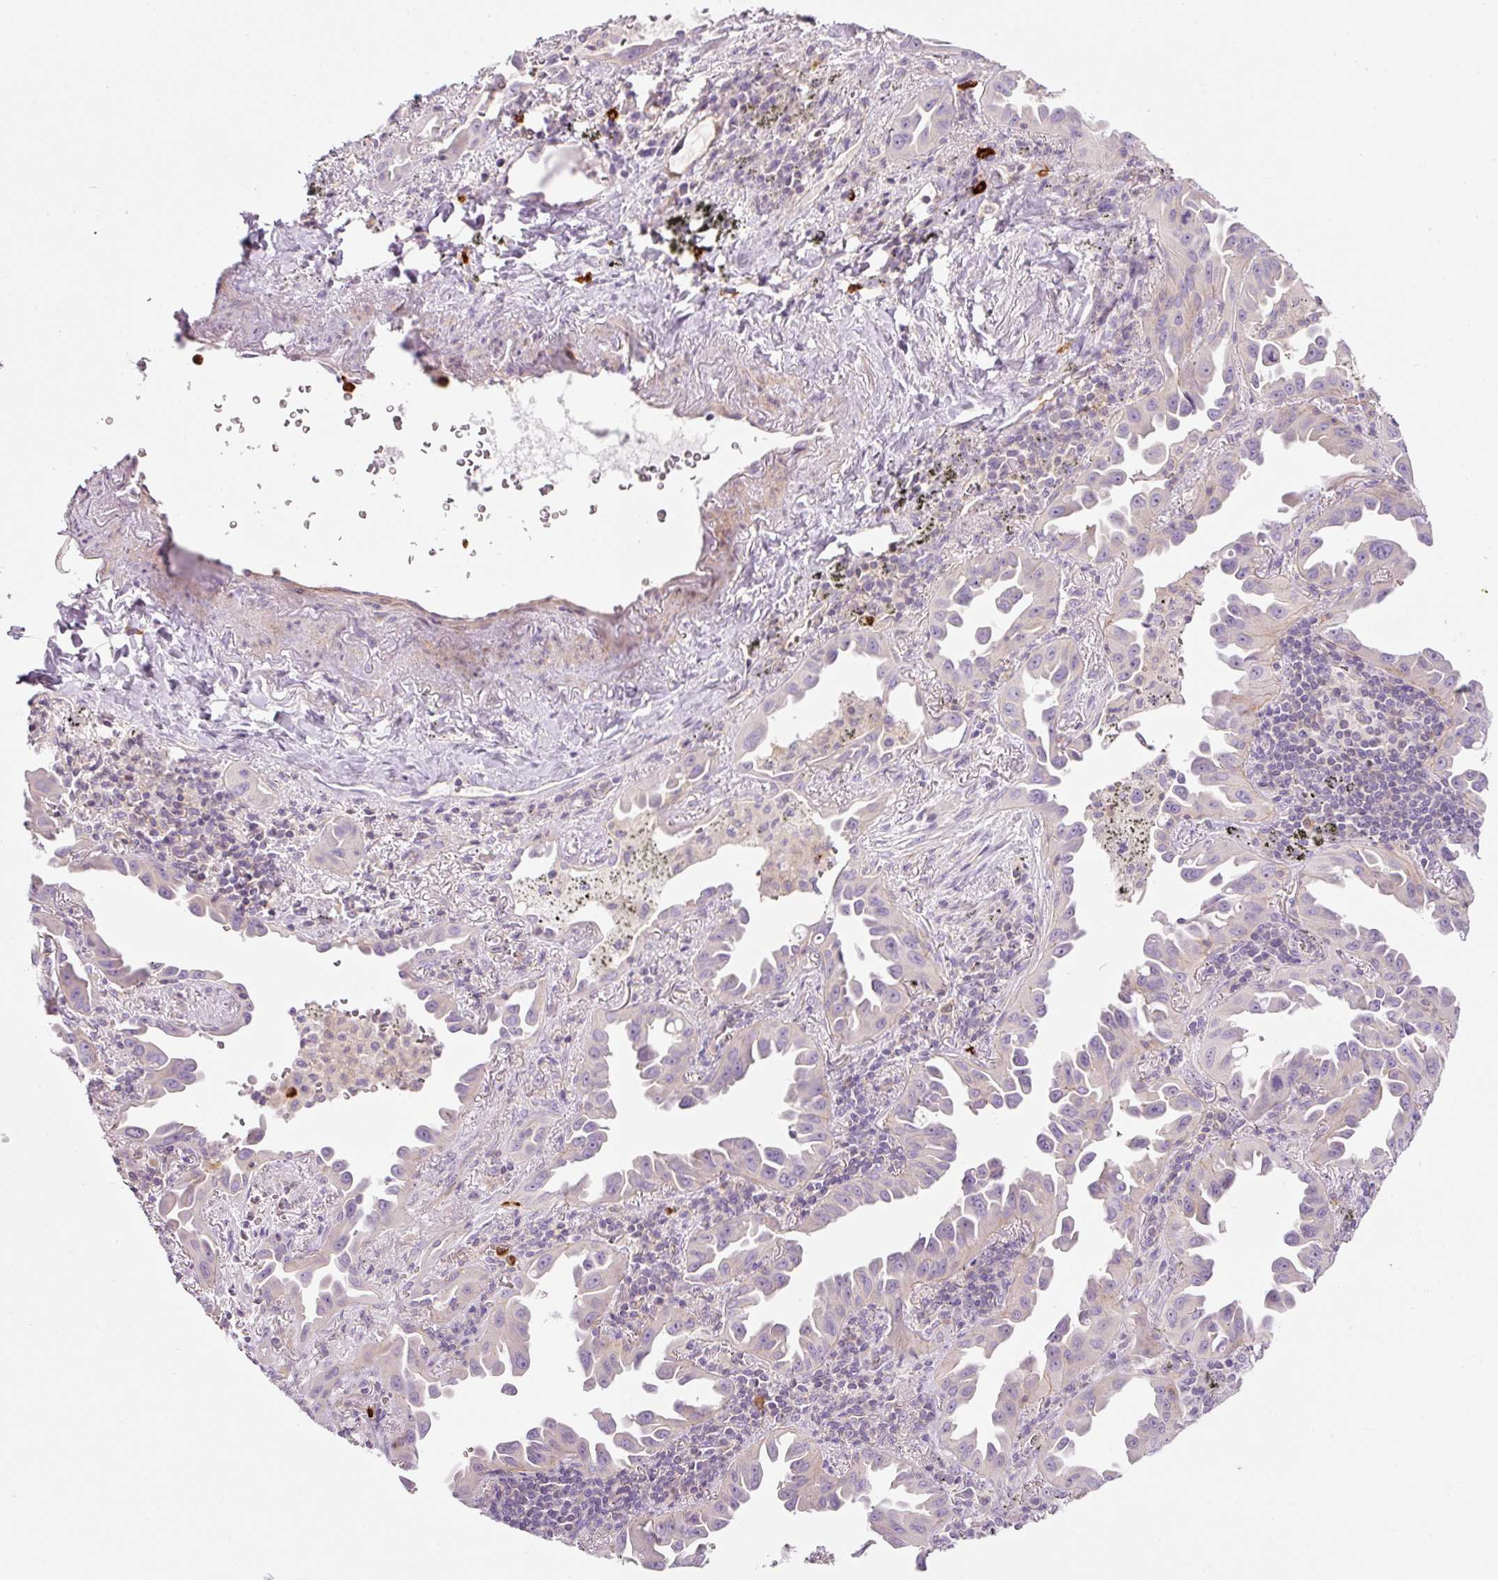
{"staining": {"intensity": "negative", "quantity": "none", "location": "none"}, "tissue": "lung cancer", "cell_type": "Tumor cells", "image_type": "cancer", "snomed": [{"axis": "morphology", "description": "Adenocarcinoma, NOS"}, {"axis": "topography", "description": "Lung"}], "caption": "Lung cancer (adenocarcinoma) stained for a protein using immunohistochemistry exhibits no positivity tumor cells.", "gene": "MAP3K3", "patient": {"sex": "male", "age": 68}}